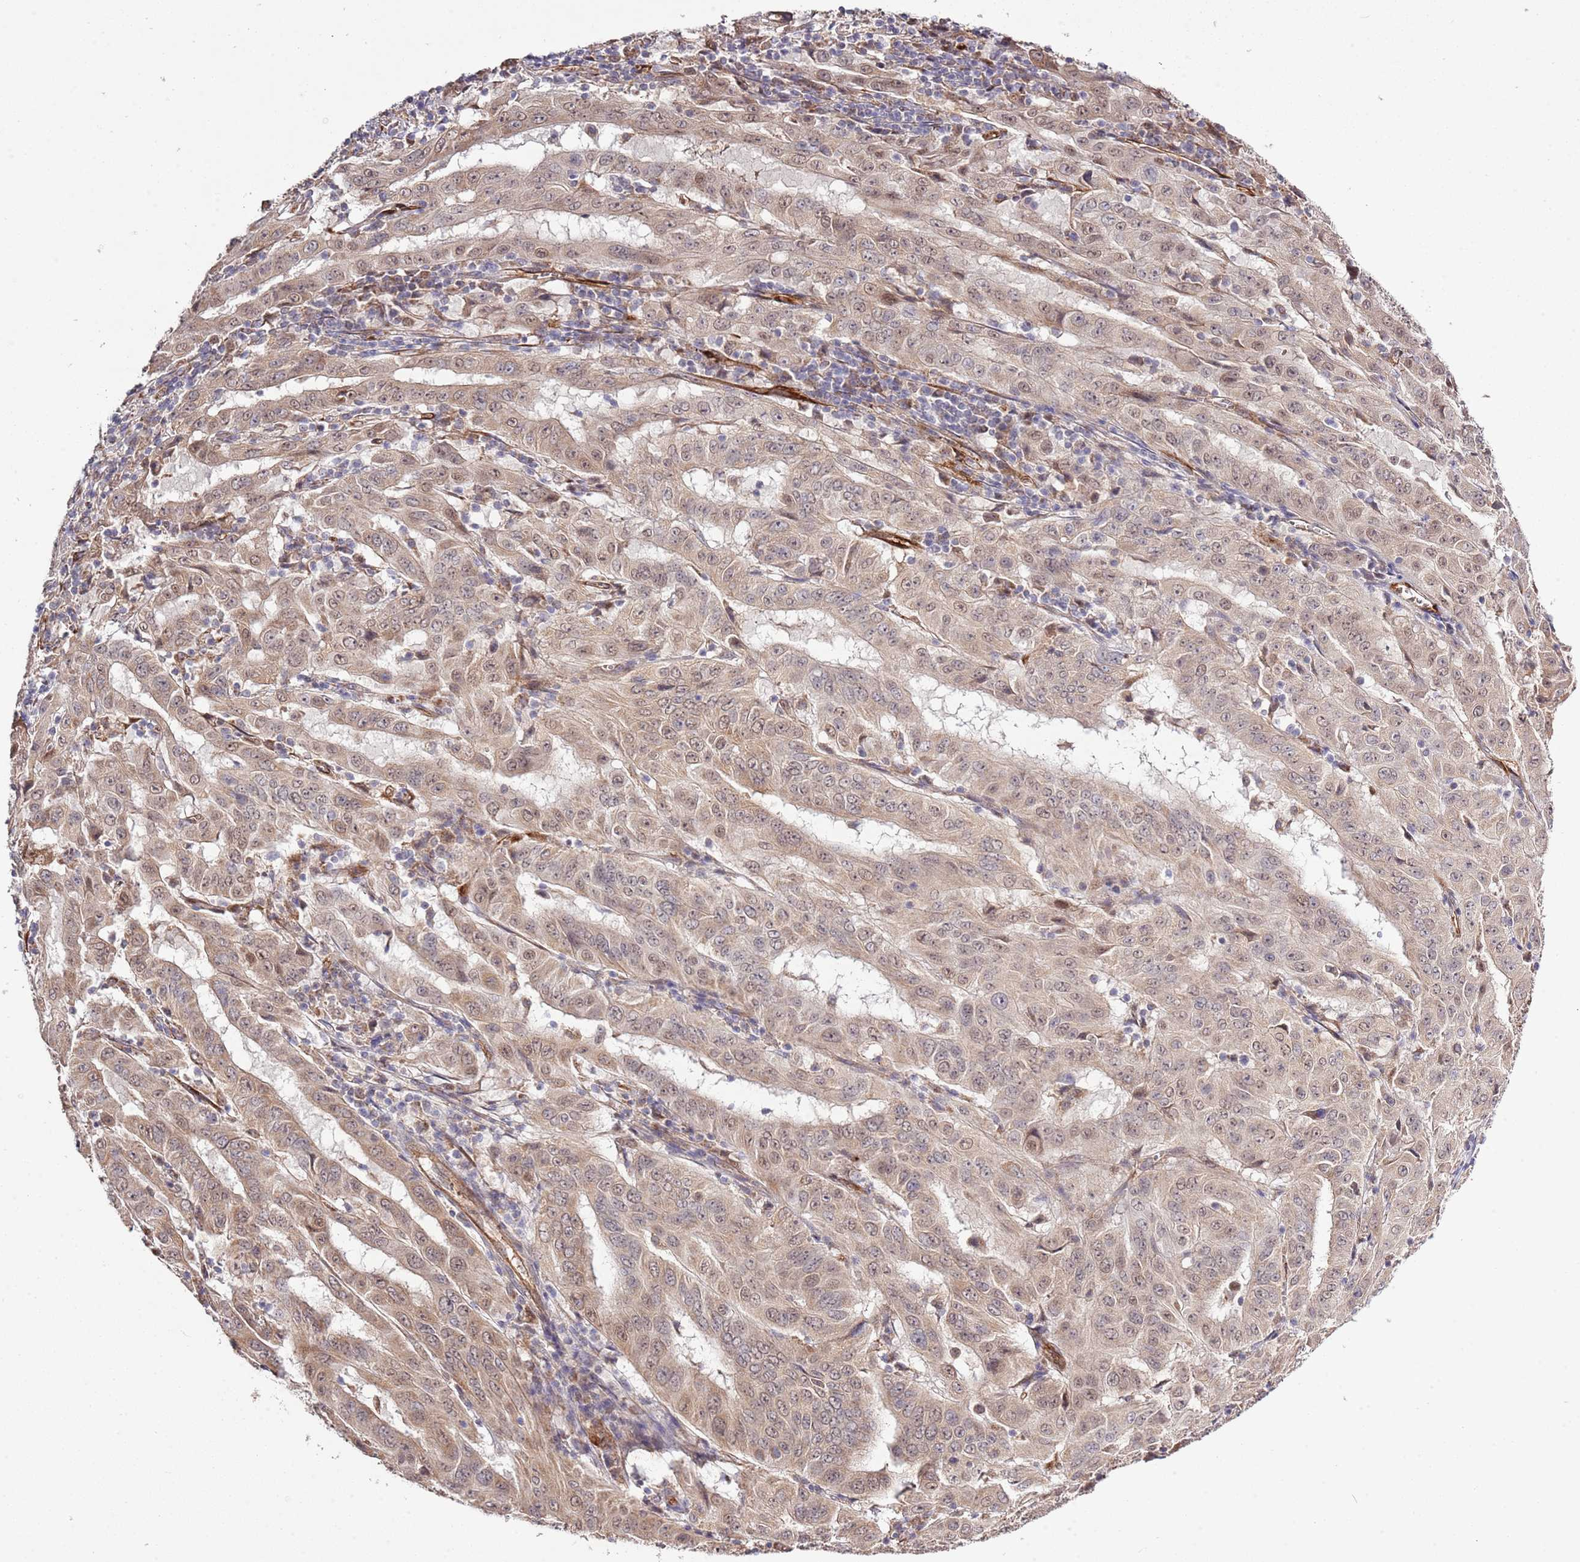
{"staining": {"intensity": "weak", "quantity": ">75%", "location": "cytoplasmic/membranous,nuclear"}, "tissue": "pancreatic cancer", "cell_type": "Tumor cells", "image_type": "cancer", "snomed": [{"axis": "morphology", "description": "Adenocarcinoma, NOS"}, {"axis": "topography", "description": "Pancreas"}], "caption": "IHC of pancreatic adenocarcinoma displays low levels of weak cytoplasmic/membranous and nuclear expression in about >75% of tumor cells. IHC stains the protein of interest in brown and the nuclei are stained blue.", "gene": "IVD", "patient": {"sex": "male", "age": 63}}